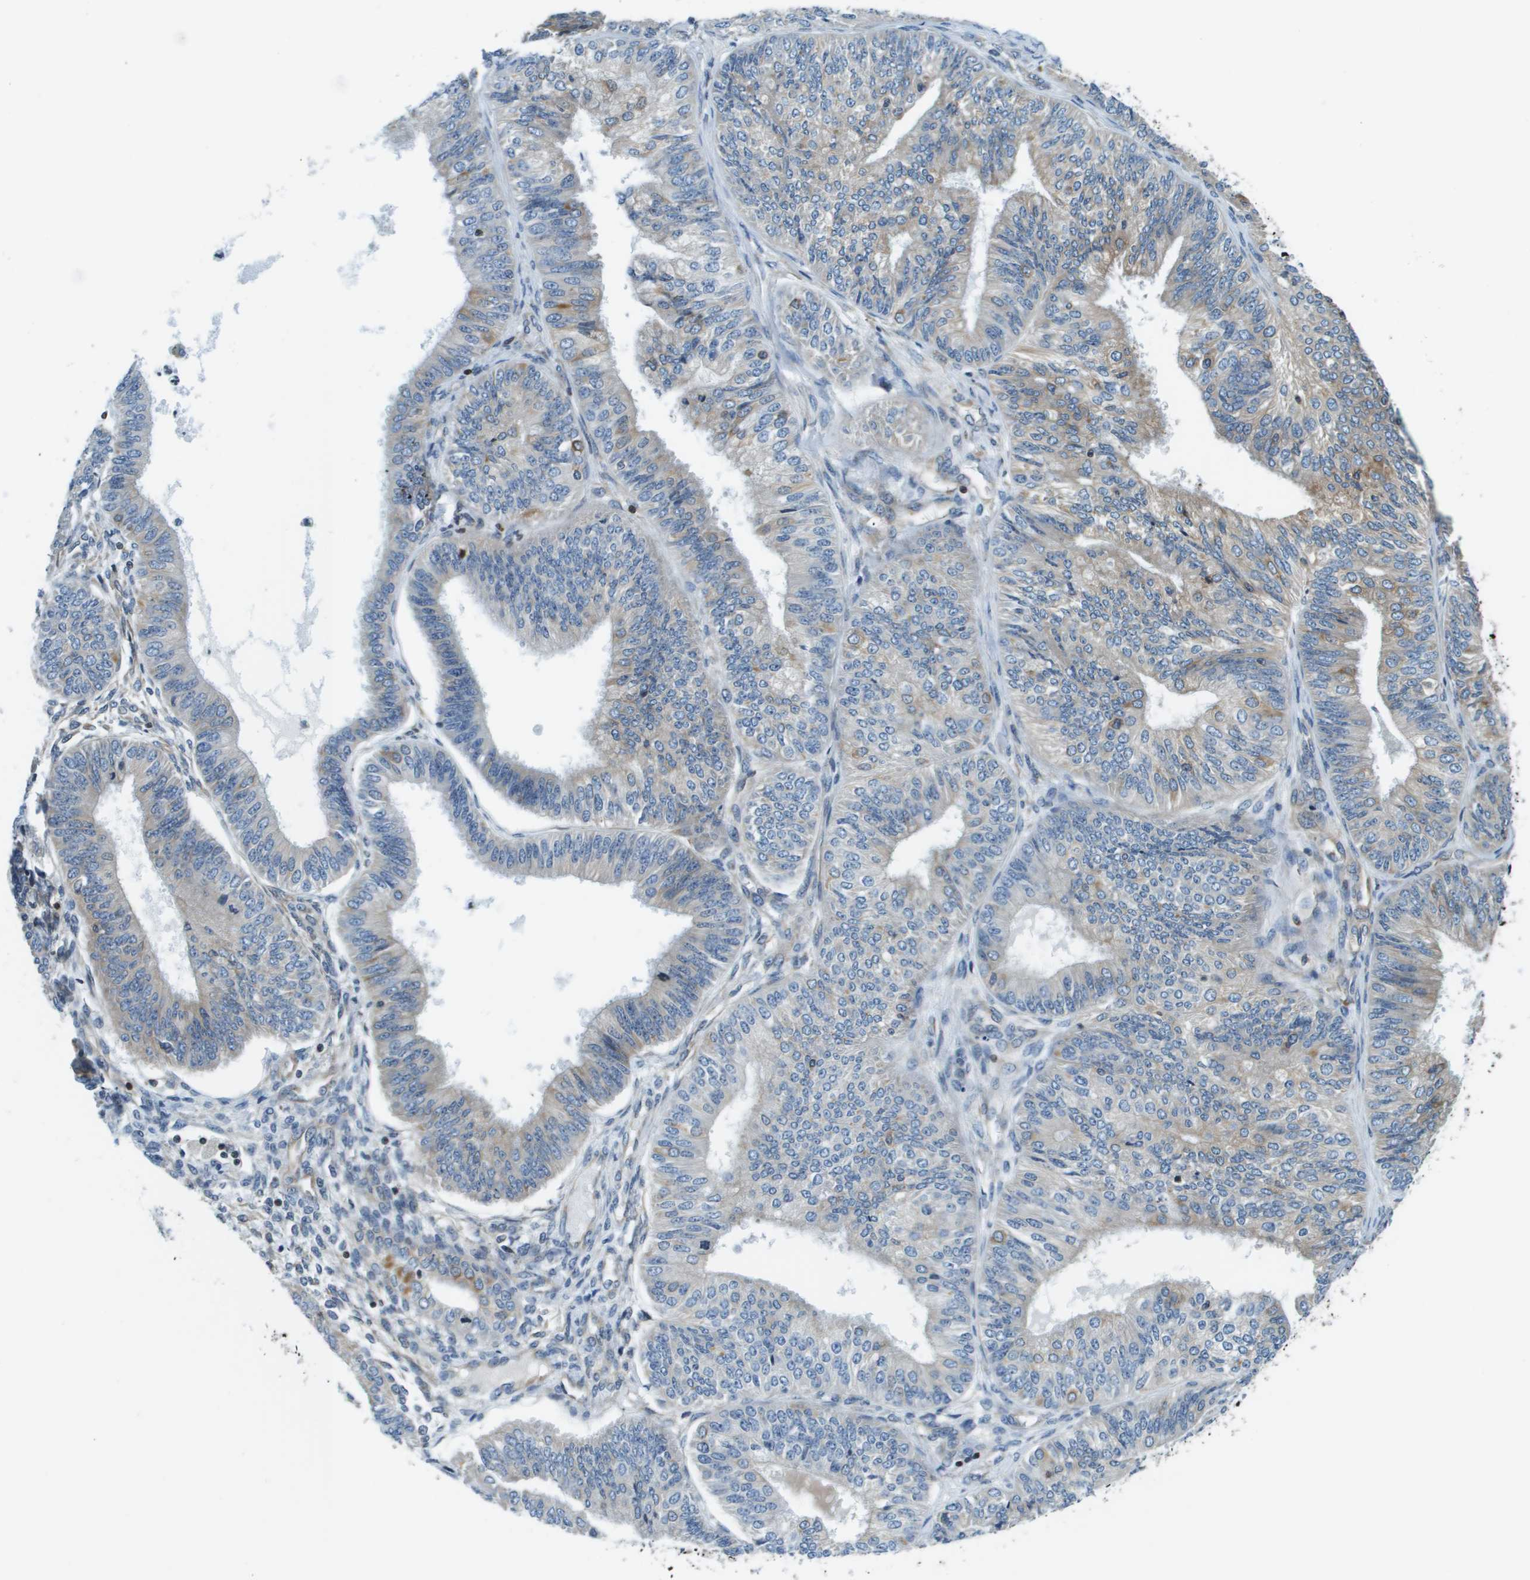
{"staining": {"intensity": "weak", "quantity": "25%-75%", "location": "cytoplasmic/membranous"}, "tissue": "endometrial cancer", "cell_type": "Tumor cells", "image_type": "cancer", "snomed": [{"axis": "morphology", "description": "Adenocarcinoma, NOS"}, {"axis": "topography", "description": "Endometrium"}], "caption": "A micrograph showing weak cytoplasmic/membranous staining in about 25%-75% of tumor cells in adenocarcinoma (endometrial), as visualized by brown immunohistochemical staining.", "gene": "ESYT1", "patient": {"sex": "female", "age": 58}}